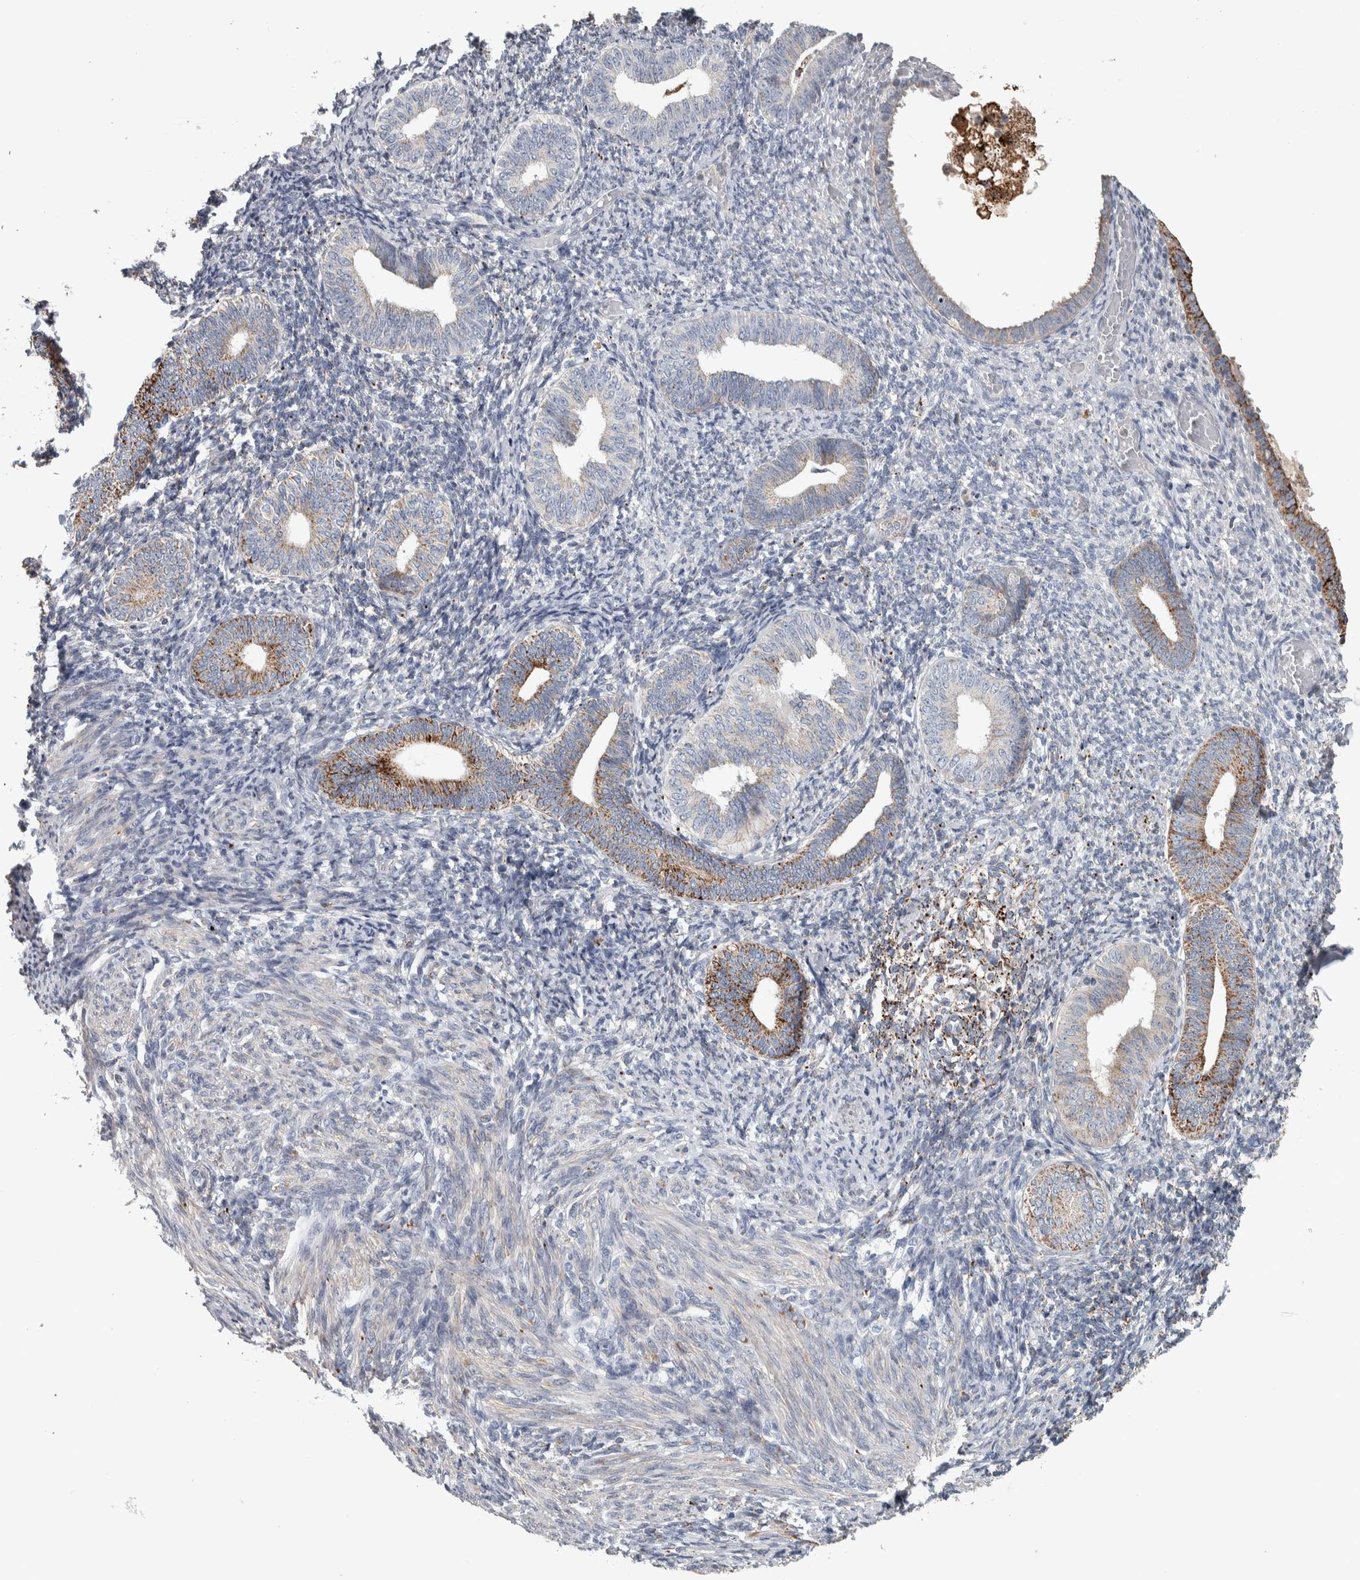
{"staining": {"intensity": "negative", "quantity": "none", "location": "none"}, "tissue": "endometrium", "cell_type": "Cells in endometrial stroma", "image_type": "normal", "snomed": [{"axis": "morphology", "description": "Normal tissue, NOS"}, {"axis": "topography", "description": "Endometrium"}], "caption": "Immunohistochemistry (IHC) micrograph of normal endometrium: endometrium stained with DAB (3,3'-diaminobenzidine) displays no significant protein expression in cells in endometrial stroma.", "gene": "FAM78A", "patient": {"sex": "female", "age": 66}}